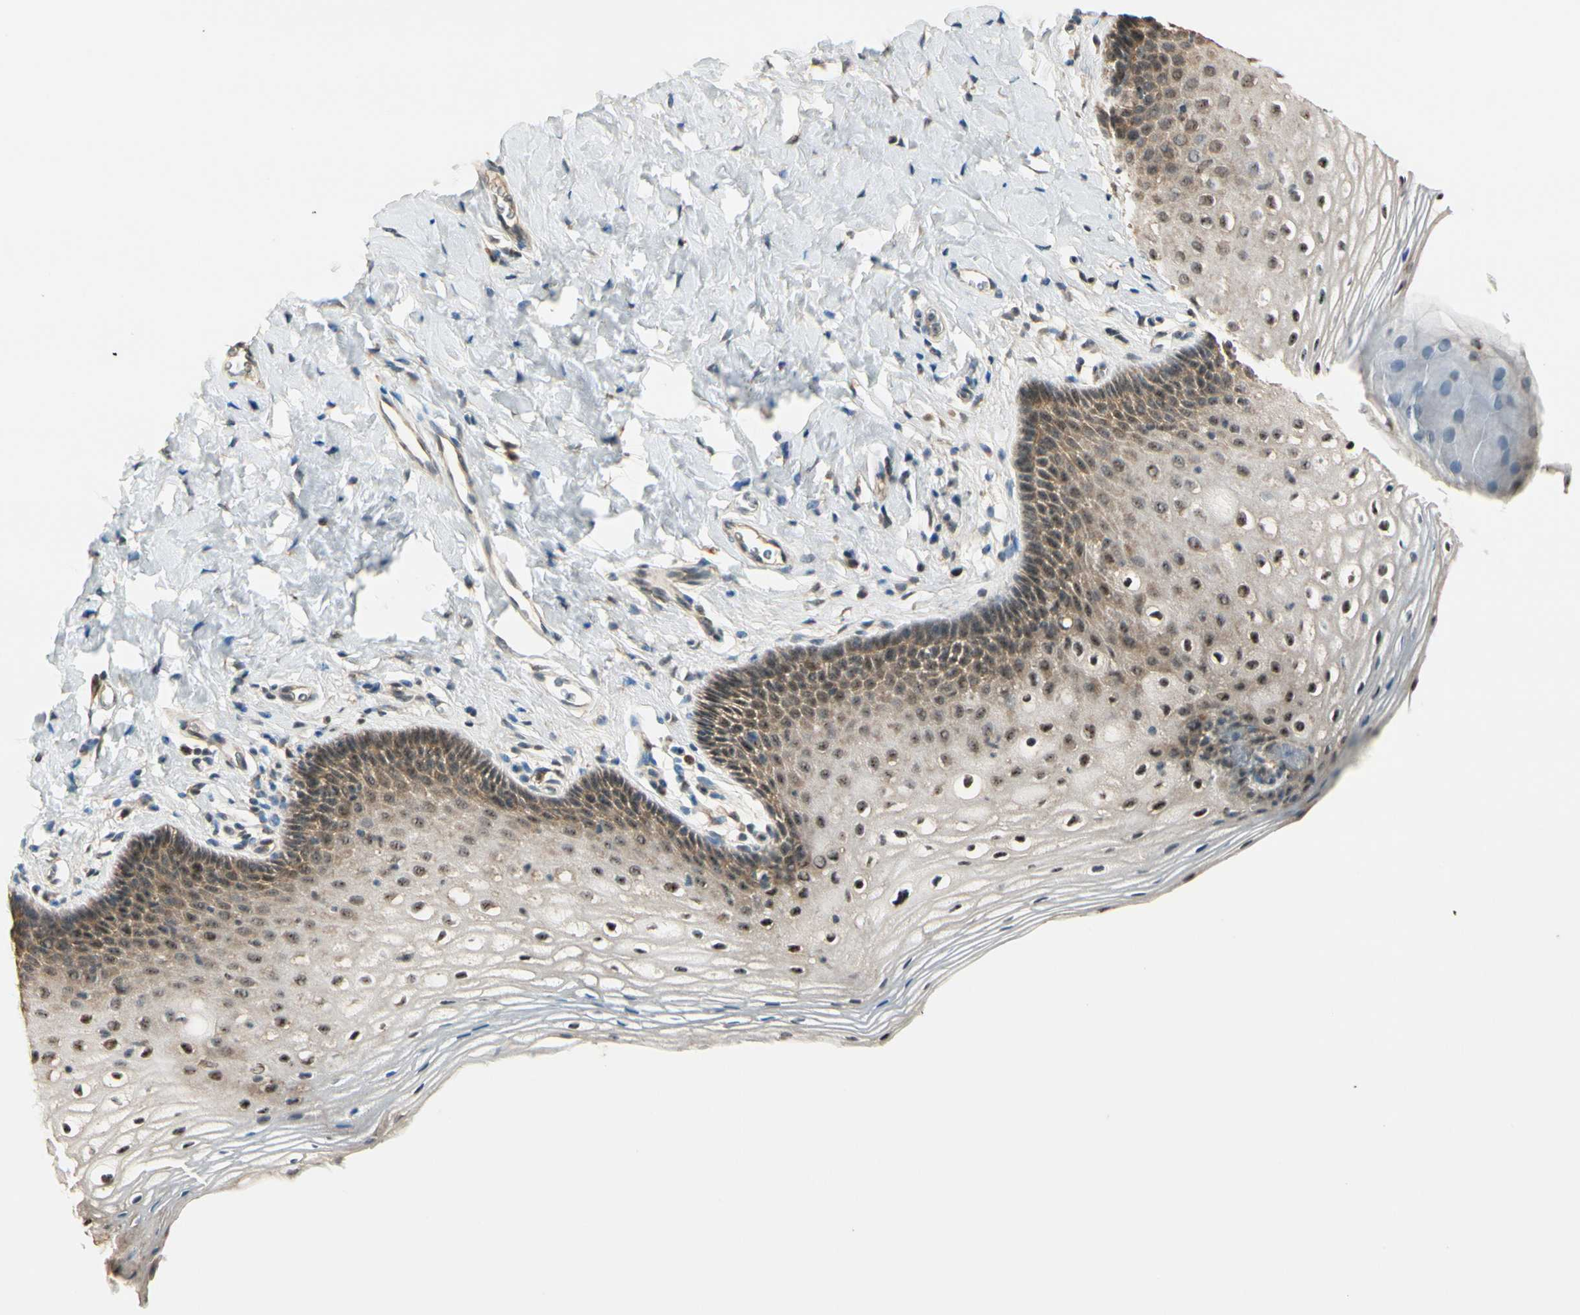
{"staining": {"intensity": "moderate", "quantity": "25%-75%", "location": "cytoplasmic/membranous,nuclear"}, "tissue": "vagina", "cell_type": "Squamous epithelial cells", "image_type": "normal", "snomed": [{"axis": "morphology", "description": "Normal tissue, NOS"}, {"axis": "topography", "description": "Vagina"}], "caption": "Moderate cytoplasmic/membranous,nuclear protein expression is seen in about 25%-75% of squamous epithelial cells in vagina.", "gene": "MCPH1", "patient": {"sex": "female", "age": 55}}